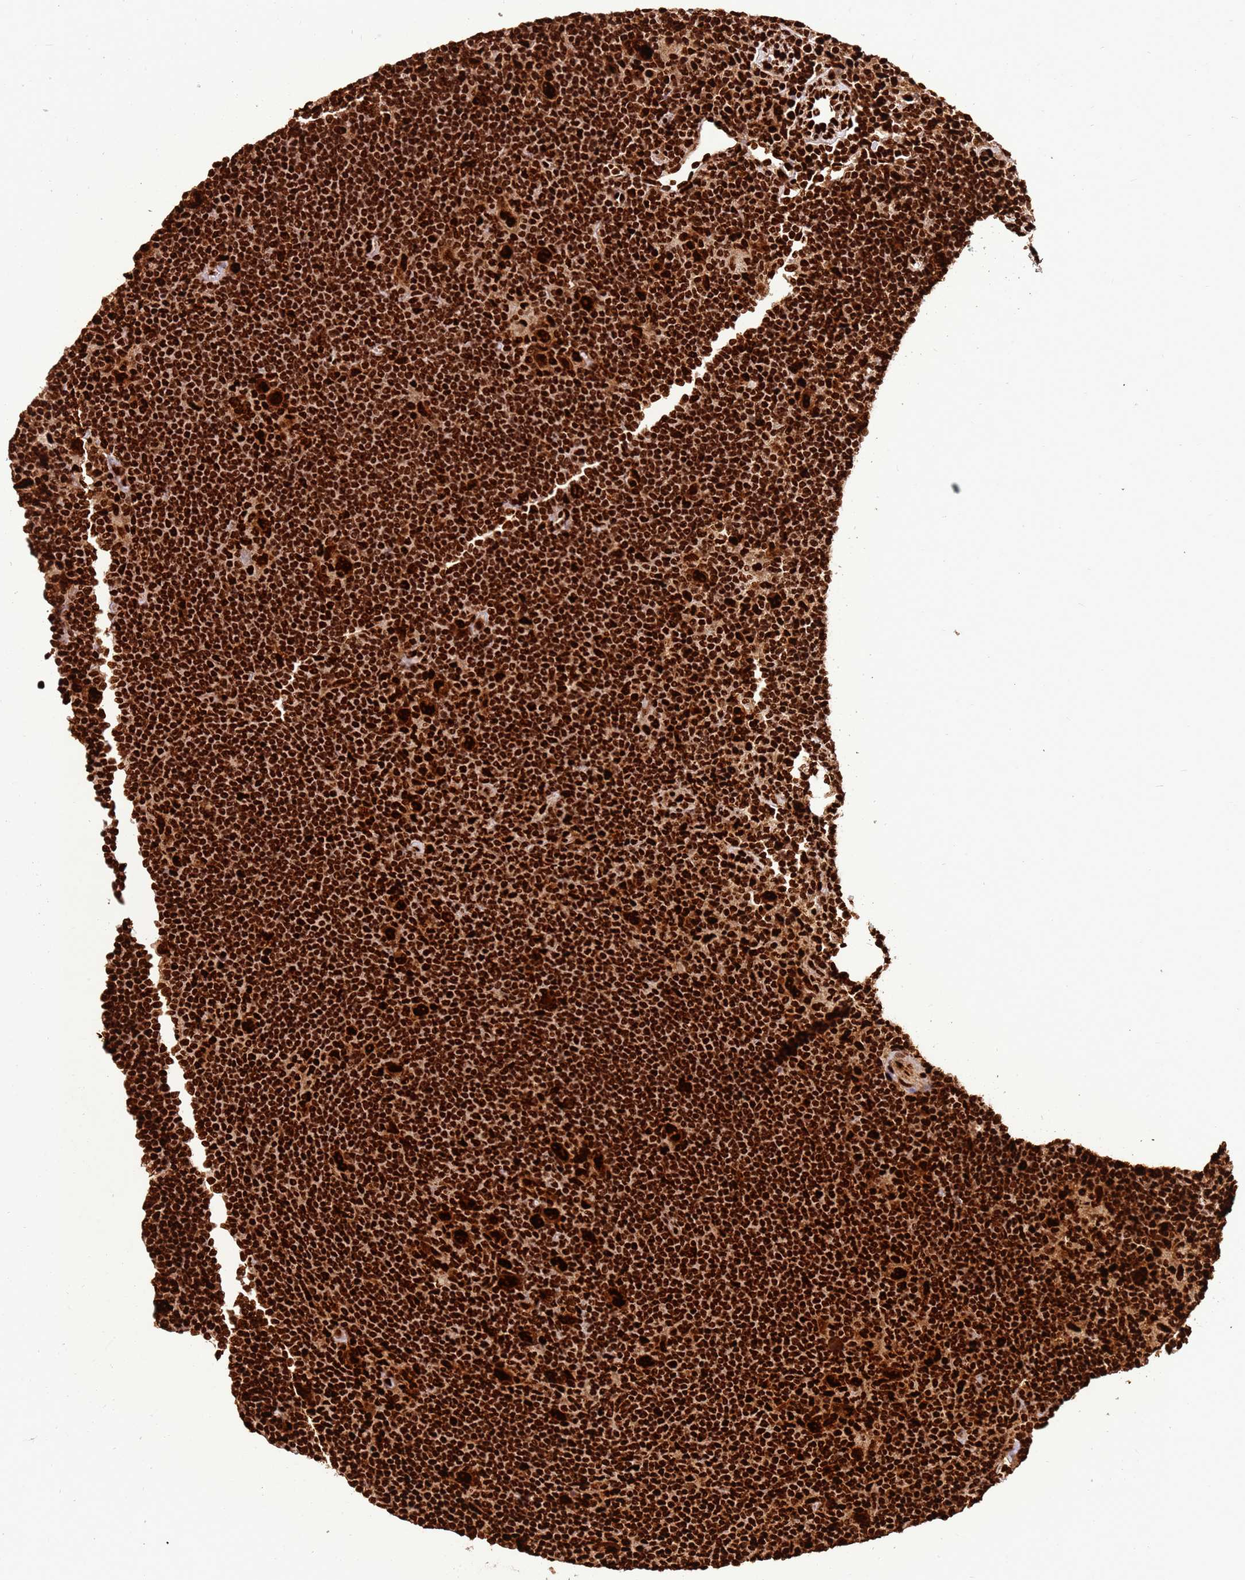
{"staining": {"intensity": "strong", "quantity": ">75%", "location": "nuclear"}, "tissue": "lymphoma", "cell_type": "Tumor cells", "image_type": "cancer", "snomed": [{"axis": "morphology", "description": "Hodgkin's disease, NOS"}, {"axis": "topography", "description": "Lymph node"}], "caption": "This is an image of IHC staining of lymphoma, which shows strong staining in the nuclear of tumor cells.", "gene": "HNRNPAB", "patient": {"sex": "female", "age": 57}}